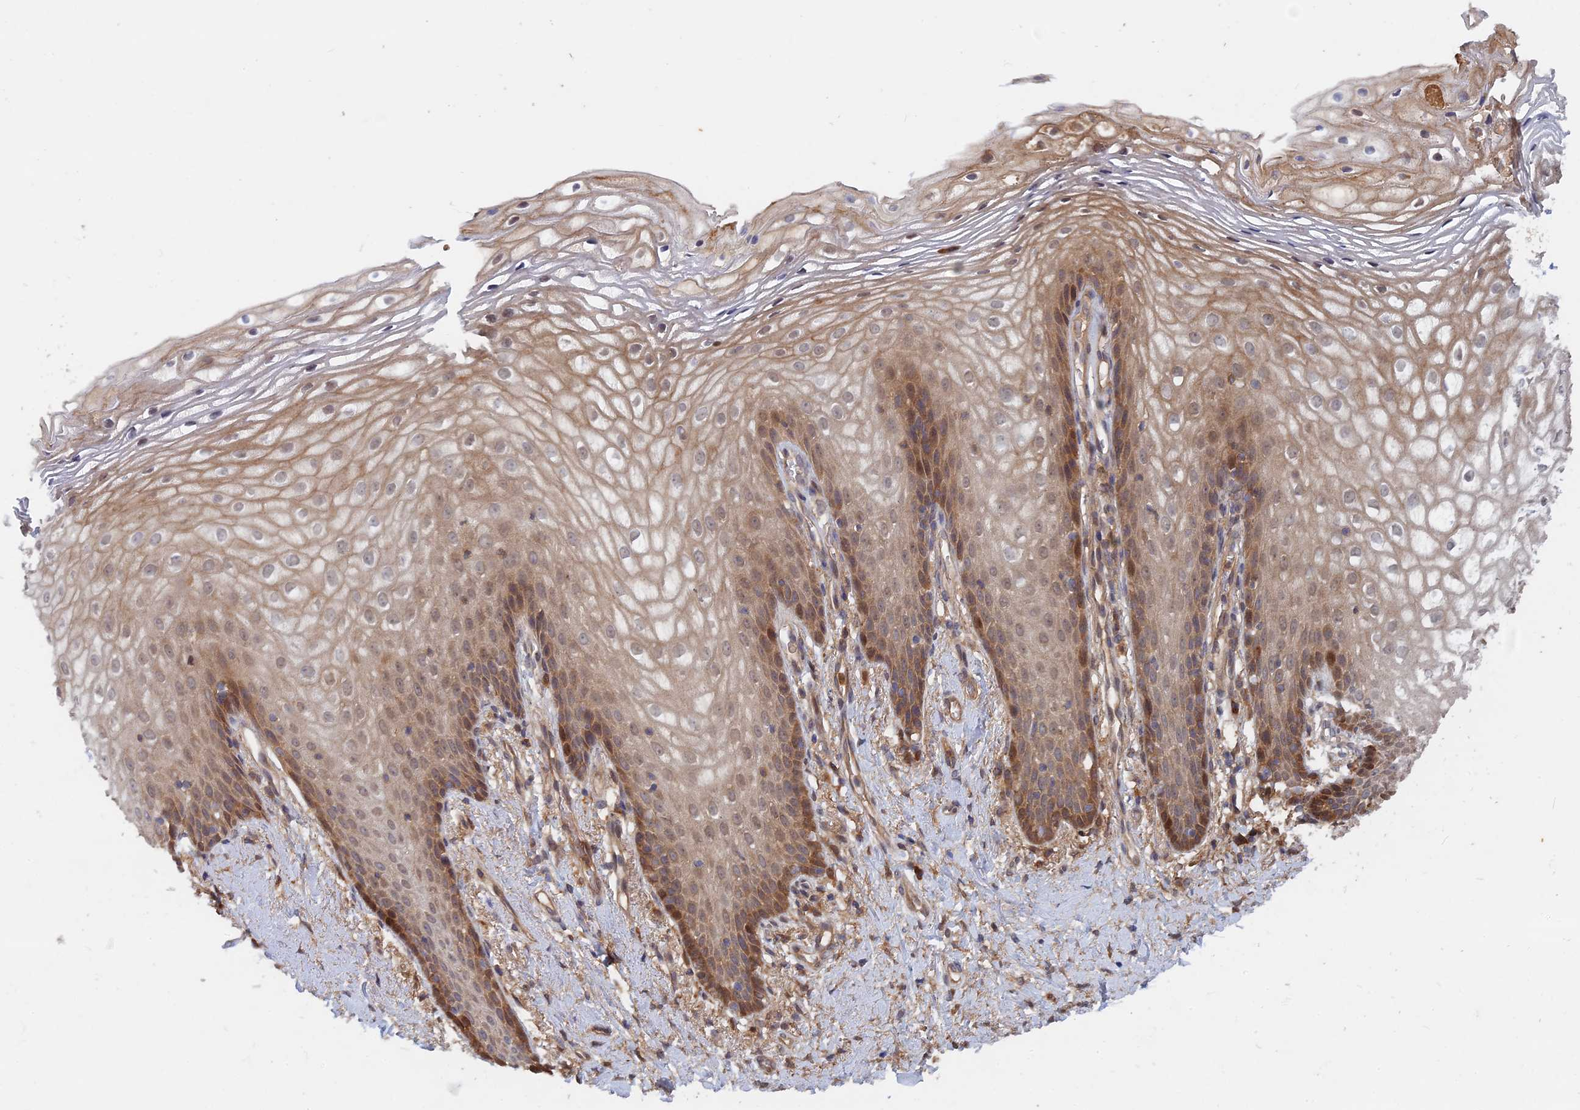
{"staining": {"intensity": "moderate", "quantity": "25%-75%", "location": "cytoplasmic/membranous,nuclear"}, "tissue": "vagina", "cell_type": "Squamous epithelial cells", "image_type": "normal", "snomed": [{"axis": "morphology", "description": "Normal tissue, NOS"}, {"axis": "topography", "description": "Vagina"}], "caption": "Protein analysis of benign vagina demonstrates moderate cytoplasmic/membranous,nuclear positivity in about 25%-75% of squamous epithelial cells. The staining is performed using DAB (3,3'-diaminobenzidine) brown chromogen to label protein expression. The nuclei are counter-stained blue using hematoxylin.", "gene": "BLVRA", "patient": {"sex": "female", "age": 60}}